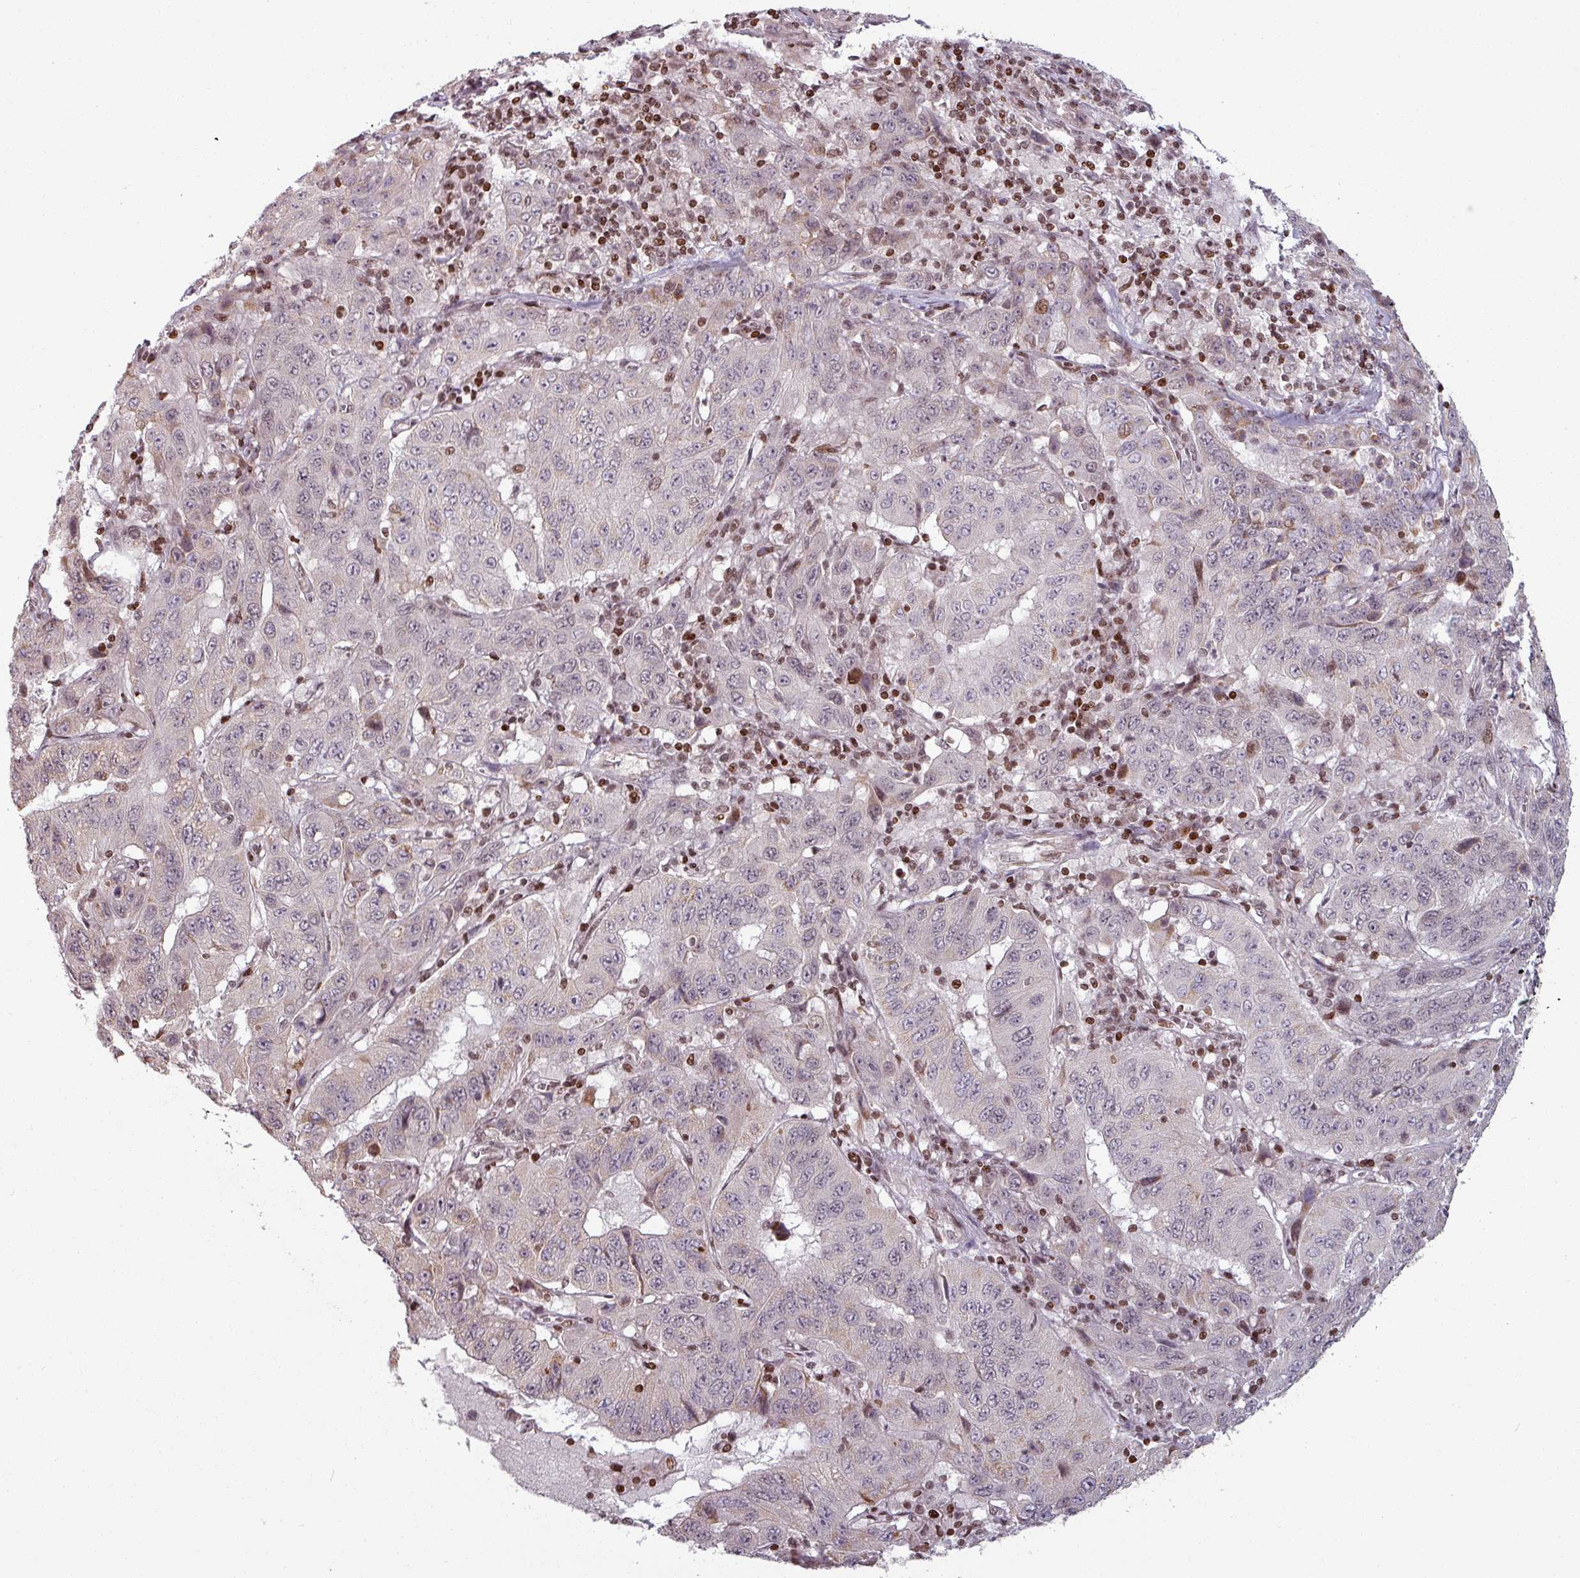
{"staining": {"intensity": "negative", "quantity": "none", "location": "none"}, "tissue": "pancreatic cancer", "cell_type": "Tumor cells", "image_type": "cancer", "snomed": [{"axis": "morphology", "description": "Adenocarcinoma, NOS"}, {"axis": "topography", "description": "Pancreas"}], "caption": "Immunohistochemical staining of pancreatic cancer shows no significant staining in tumor cells.", "gene": "NCOR1", "patient": {"sex": "male", "age": 63}}